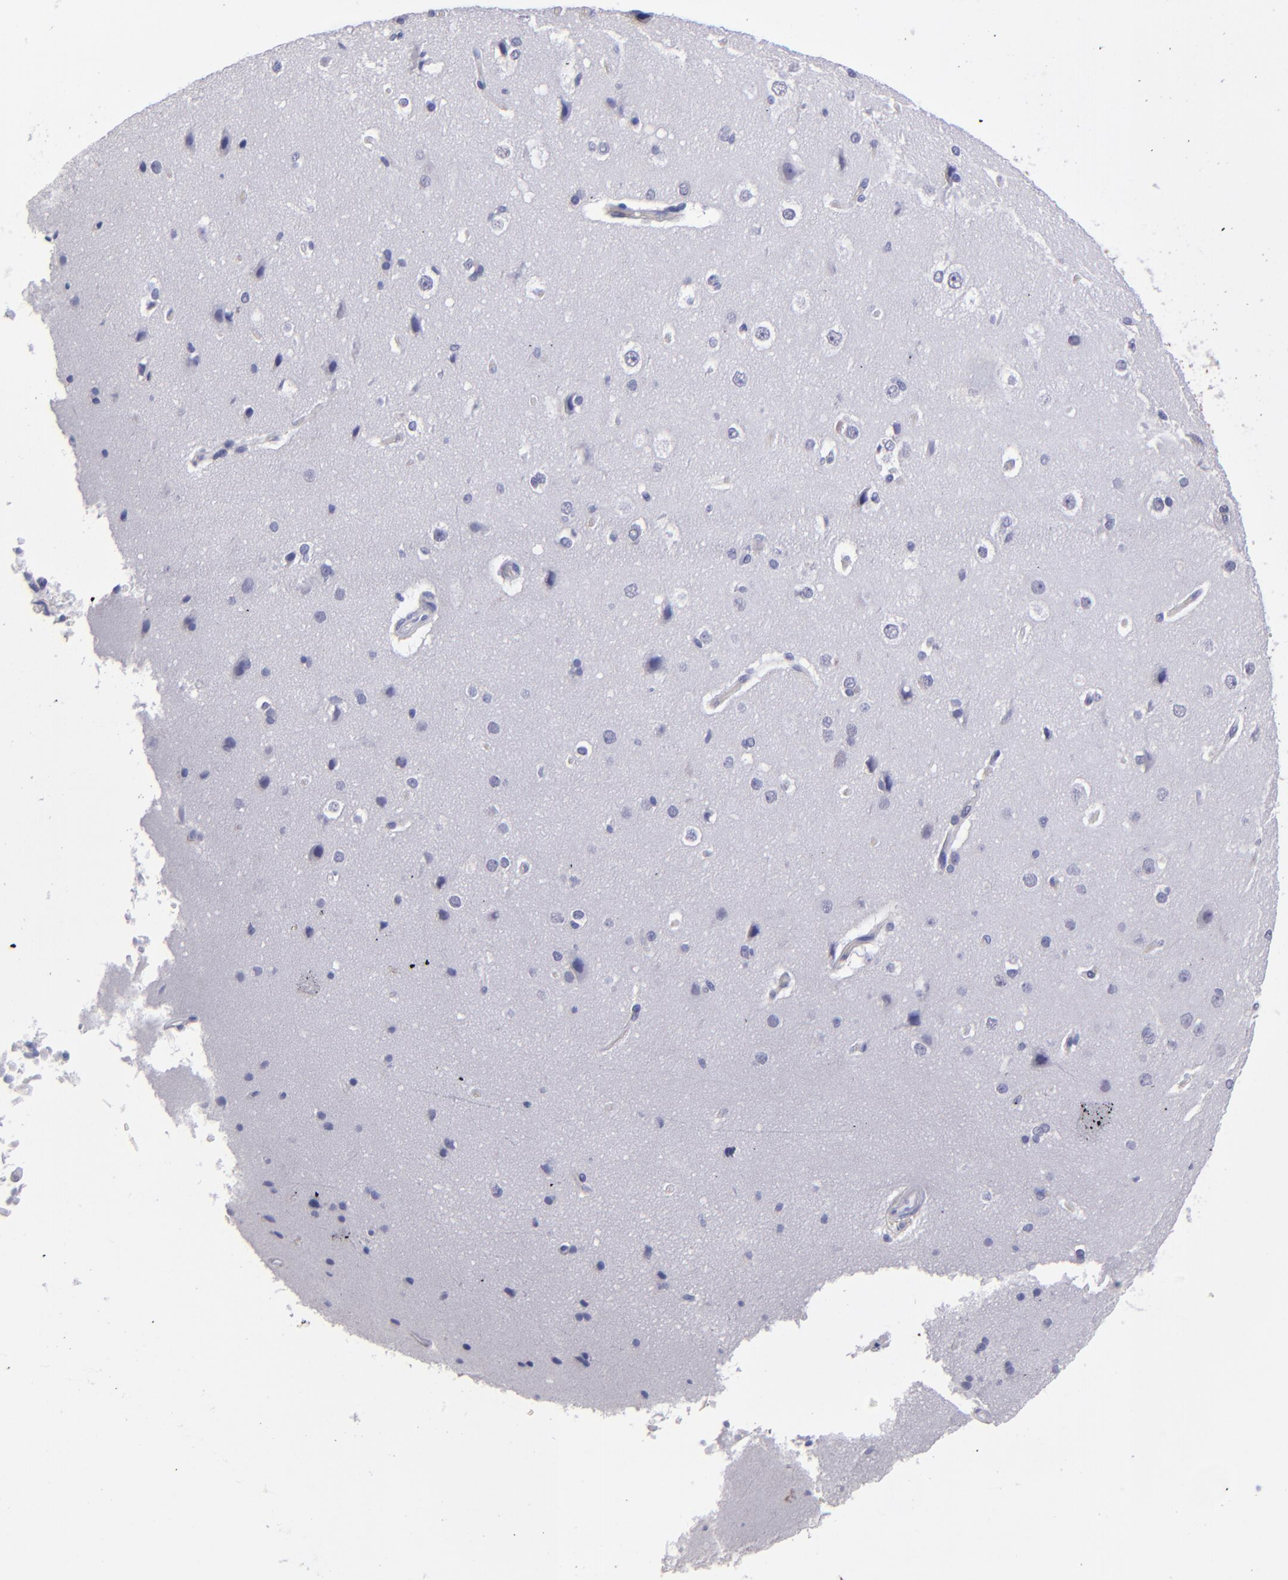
{"staining": {"intensity": "negative", "quantity": "none", "location": "none"}, "tissue": "cerebral cortex", "cell_type": "Endothelial cells", "image_type": "normal", "snomed": [{"axis": "morphology", "description": "Normal tissue, NOS"}, {"axis": "topography", "description": "Cerebral cortex"}], "caption": "This is an immunohistochemistry image of benign cerebral cortex. There is no expression in endothelial cells.", "gene": "ALDOB", "patient": {"sex": "female", "age": 45}}